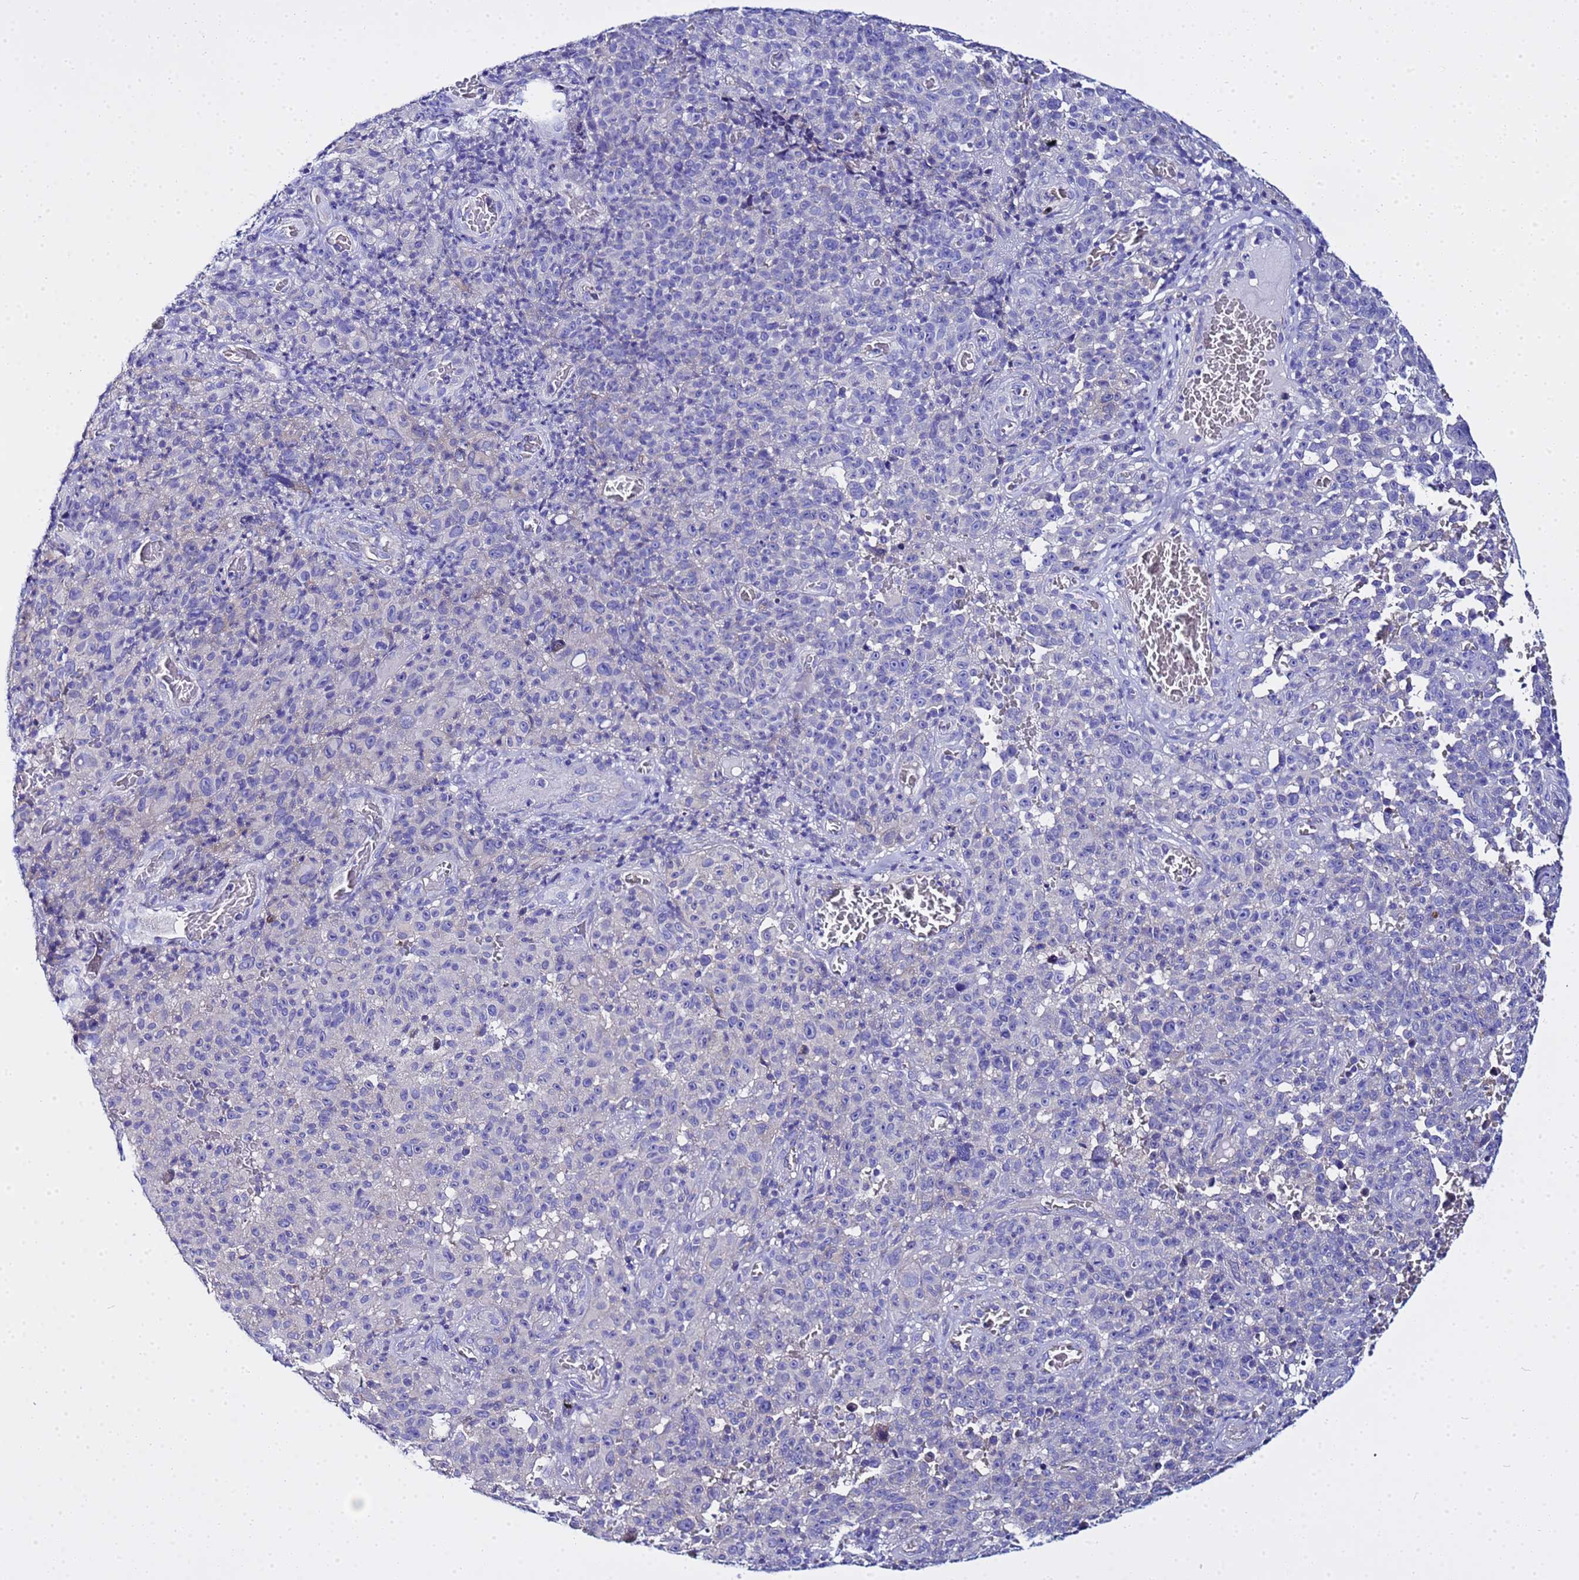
{"staining": {"intensity": "negative", "quantity": "none", "location": "none"}, "tissue": "melanoma", "cell_type": "Tumor cells", "image_type": "cancer", "snomed": [{"axis": "morphology", "description": "Malignant melanoma, NOS"}, {"axis": "topography", "description": "Skin"}], "caption": "DAB immunohistochemical staining of malignant melanoma displays no significant positivity in tumor cells.", "gene": "USP18", "patient": {"sex": "female", "age": 82}}